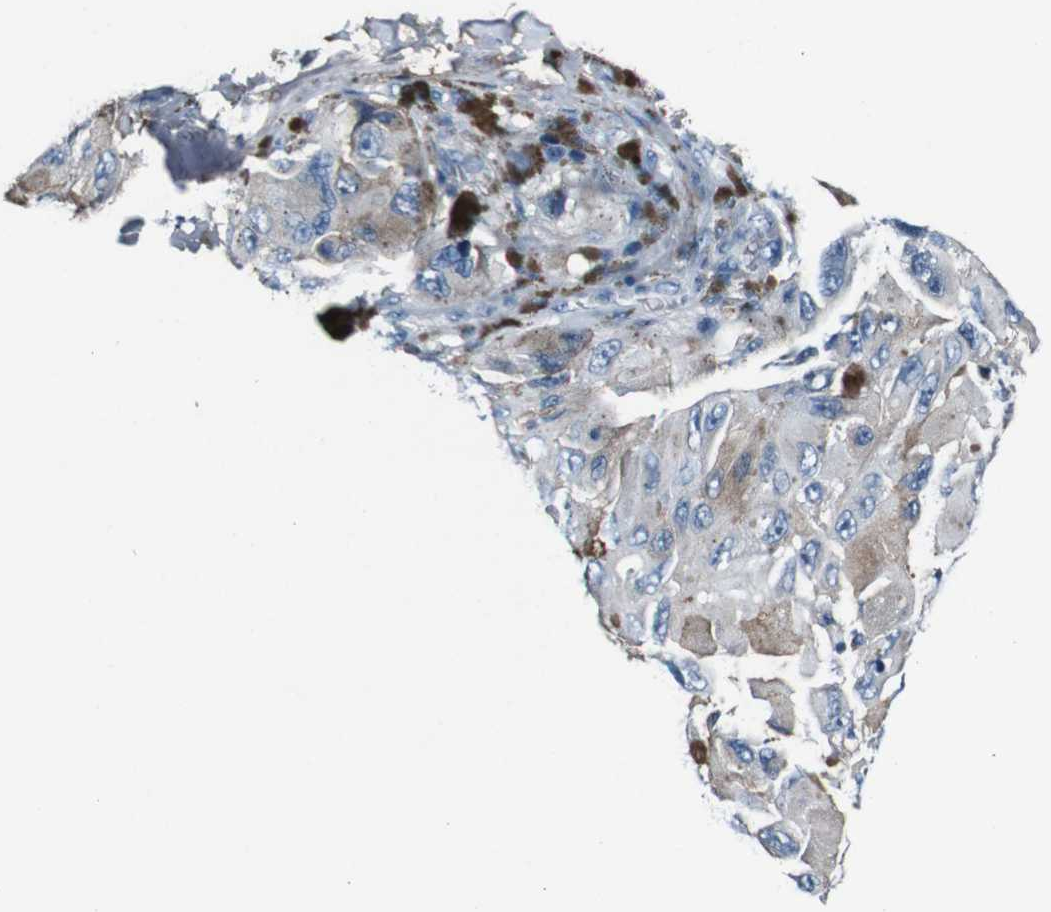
{"staining": {"intensity": "weak", "quantity": "<25%", "location": "cytoplasmic/membranous"}, "tissue": "melanoma", "cell_type": "Tumor cells", "image_type": "cancer", "snomed": [{"axis": "morphology", "description": "Malignant melanoma, NOS"}, {"axis": "topography", "description": "Skin"}], "caption": "An immunohistochemistry (IHC) photomicrograph of malignant melanoma is shown. There is no staining in tumor cells of malignant melanoma.", "gene": "LEP", "patient": {"sex": "female", "age": 73}}